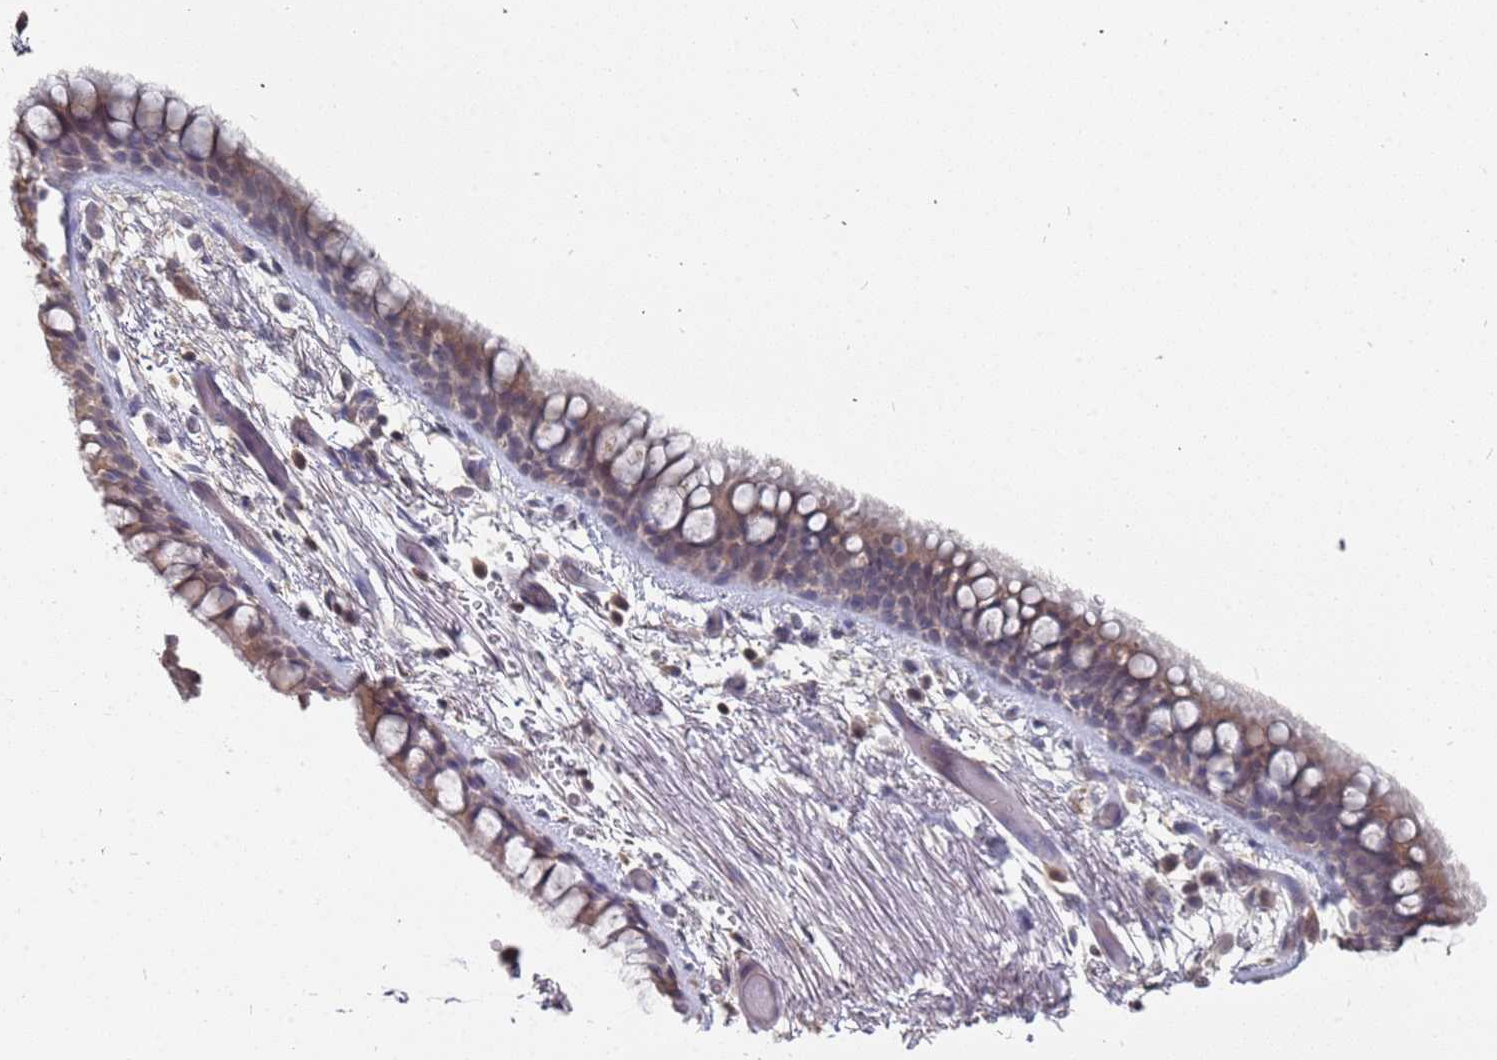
{"staining": {"intensity": "weak", "quantity": "25%-75%", "location": "cytoplasmic/membranous"}, "tissue": "bronchus", "cell_type": "Respiratory epithelial cells", "image_type": "normal", "snomed": [{"axis": "morphology", "description": "Normal tissue, NOS"}, {"axis": "topography", "description": "Bronchus"}], "caption": "Weak cytoplasmic/membranous staining is seen in about 25%-75% of respiratory epithelial cells in unremarkable bronchus.", "gene": "TCEANC2", "patient": {"sex": "male", "age": 65}}